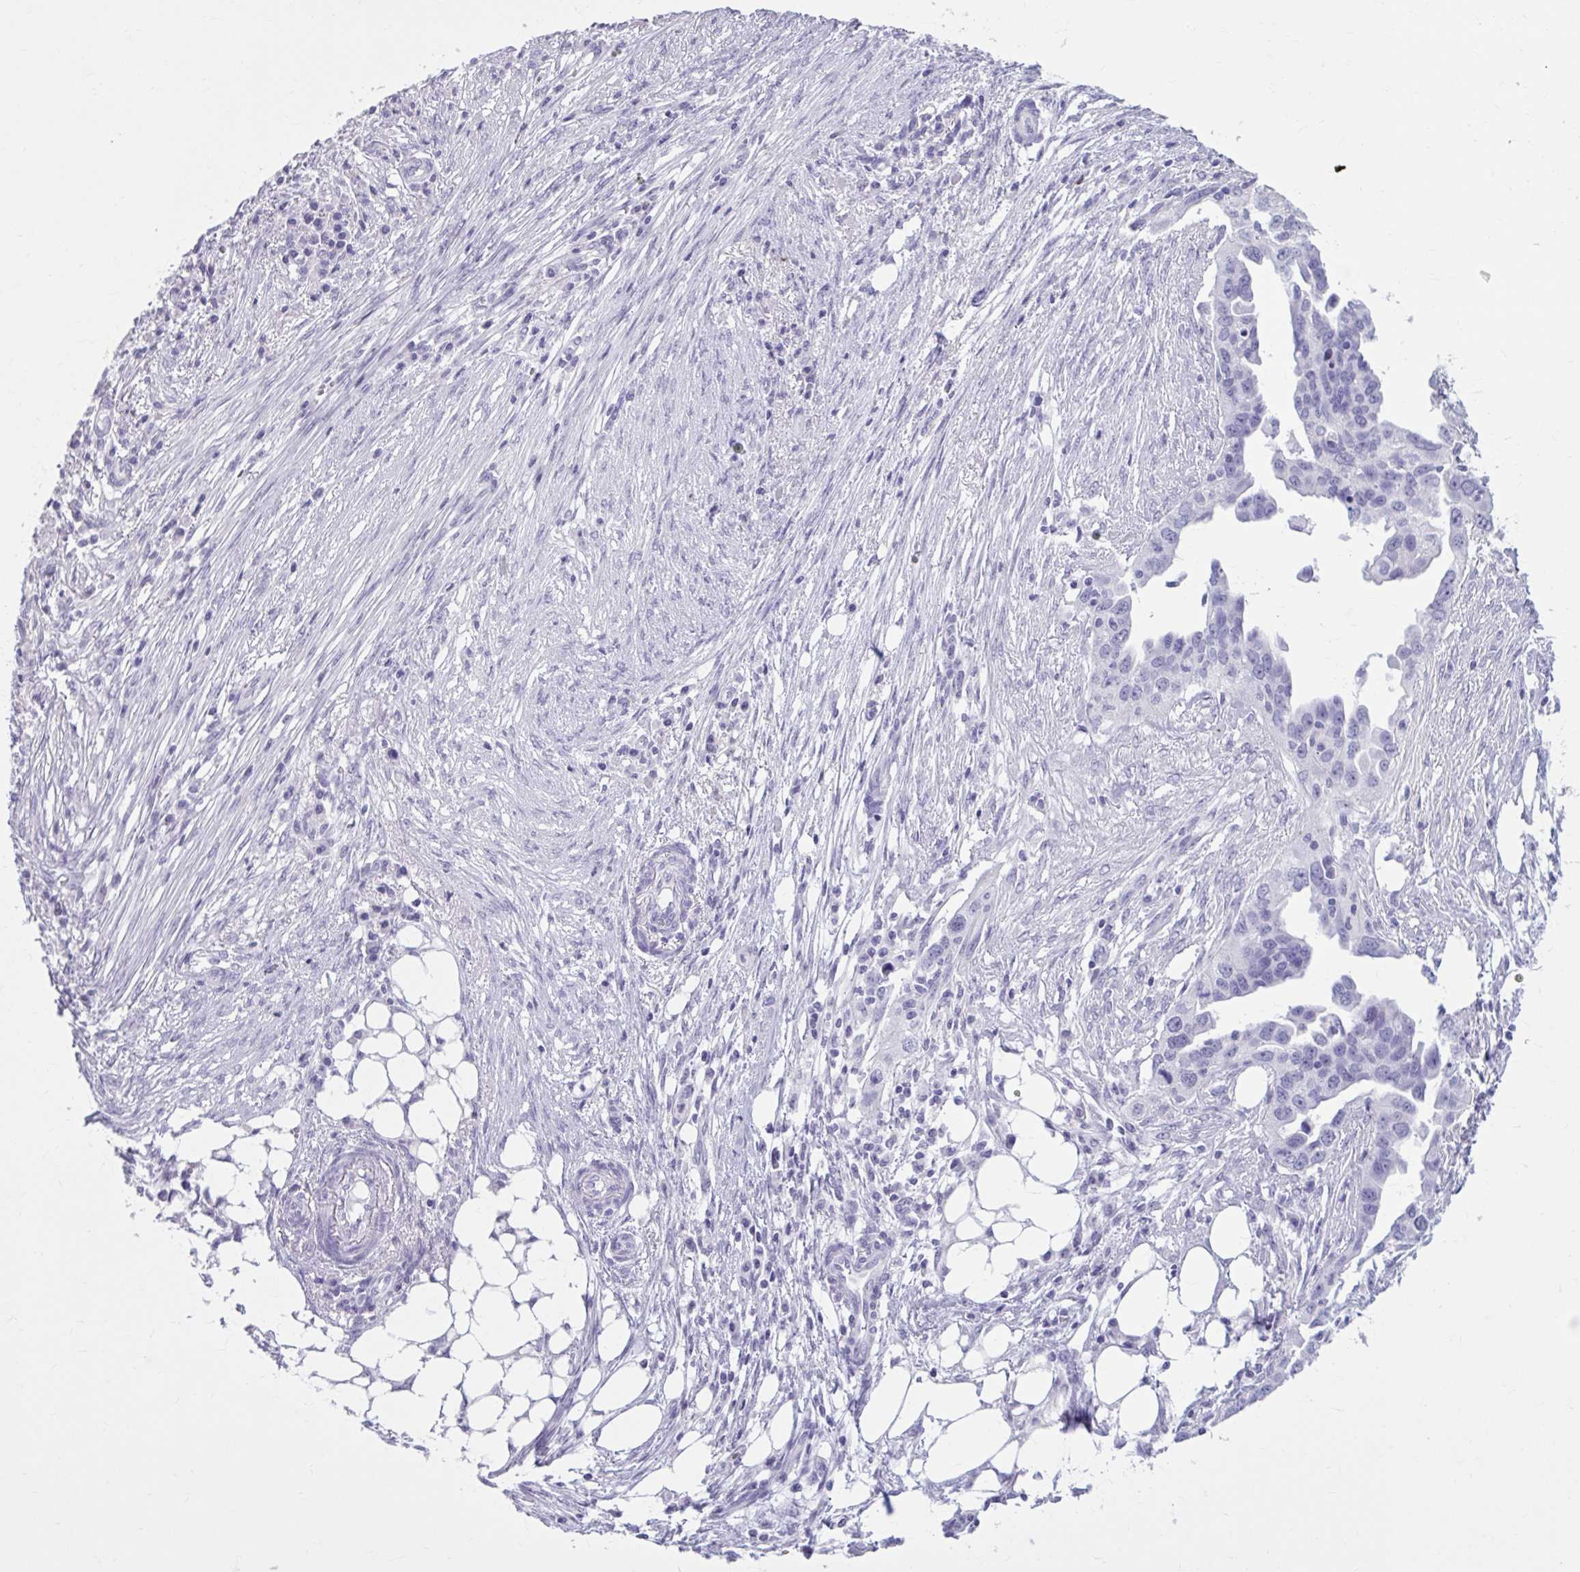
{"staining": {"intensity": "negative", "quantity": "none", "location": "none"}, "tissue": "ovarian cancer", "cell_type": "Tumor cells", "image_type": "cancer", "snomed": [{"axis": "morphology", "description": "Carcinoma, endometroid"}, {"axis": "morphology", "description": "Cystadenocarcinoma, serous, NOS"}, {"axis": "topography", "description": "Ovary"}], "caption": "This photomicrograph is of ovarian cancer stained with immunohistochemistry to label a protein in brown with the nuclei are counter-stained blue. There is no expression in tumor cells.", "gene": "OR4B1", "patient": {"sex": "female", "age": 45}}